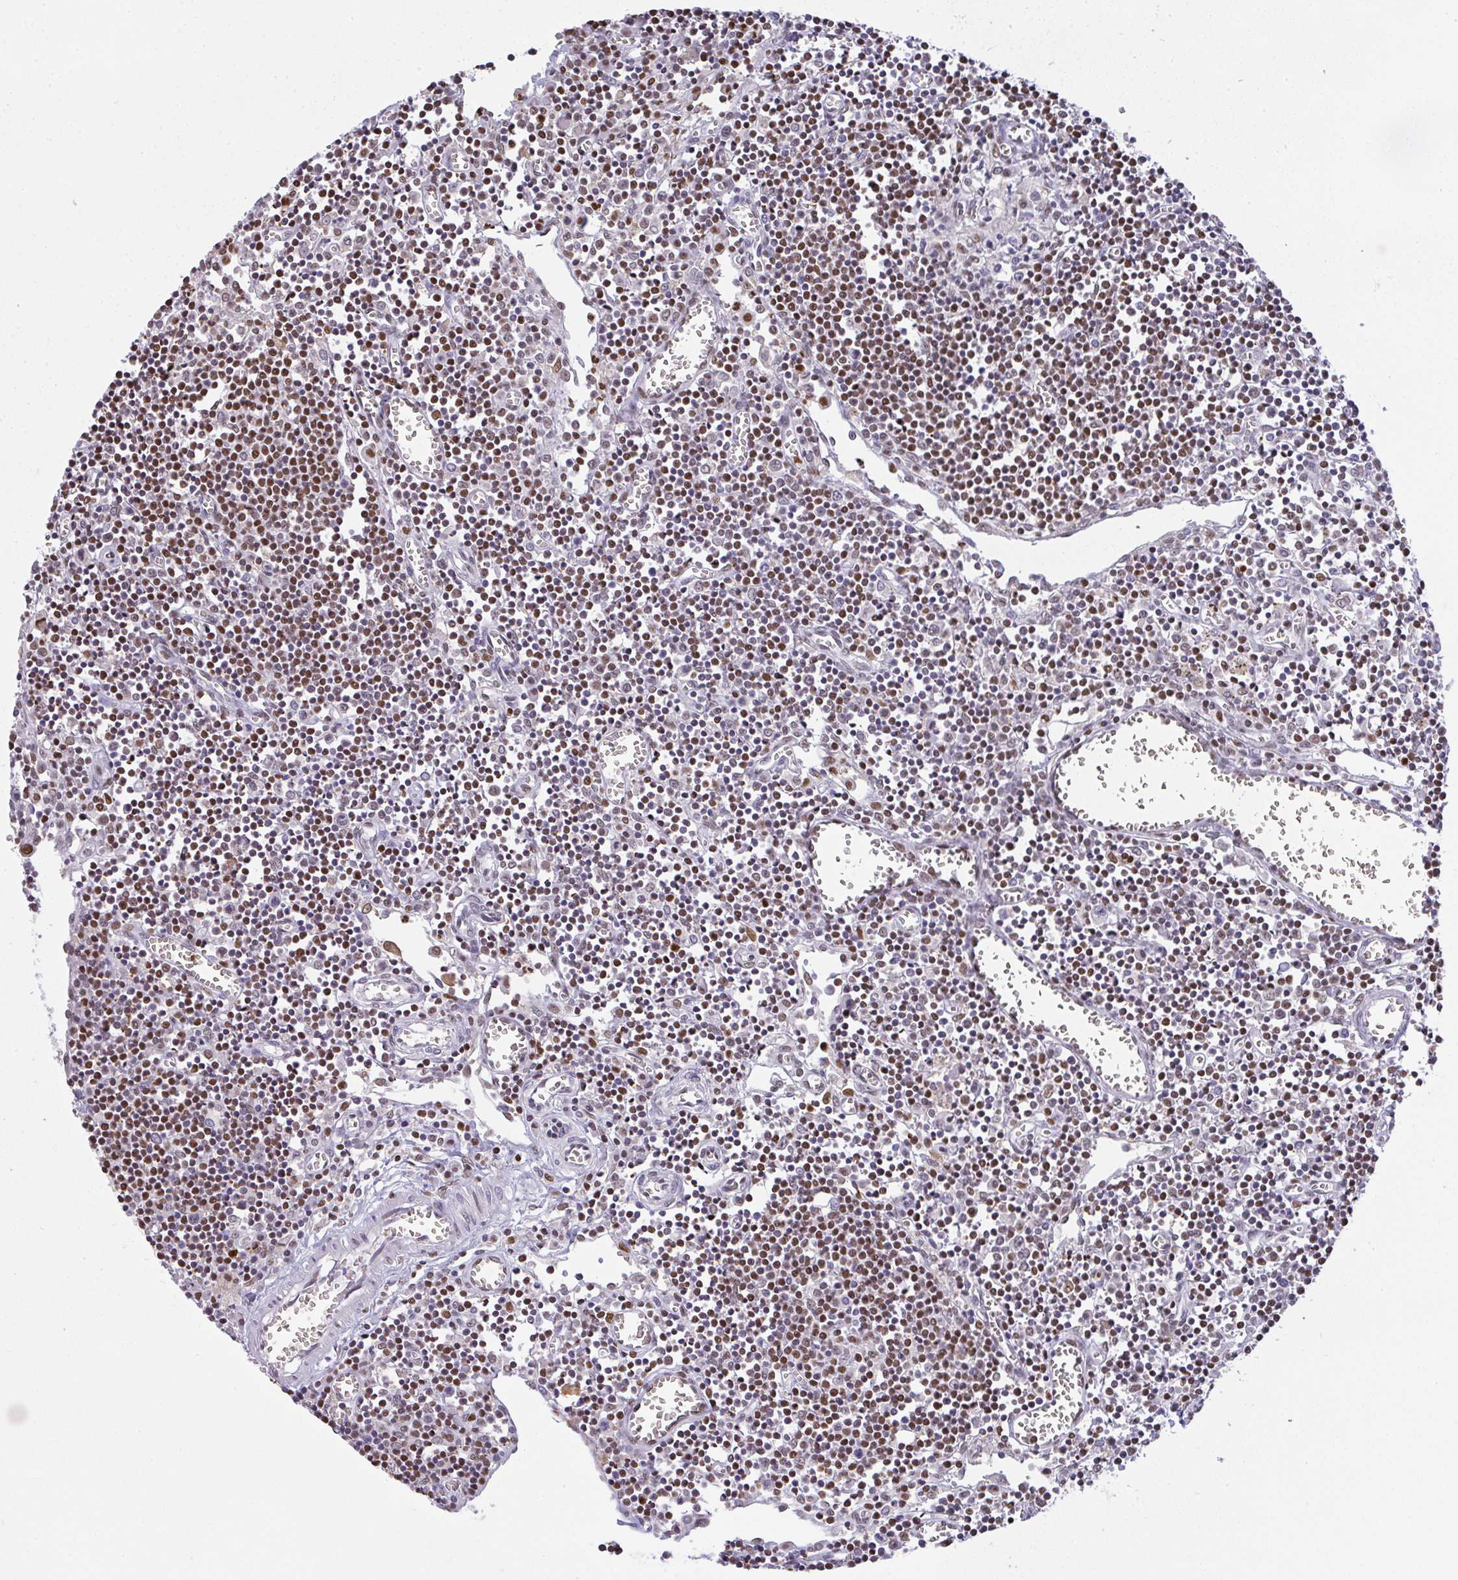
{"staining": {"intensity": "moderate", "quantity": "<25%", "location": "nuclear"}, "tissue": "lymph node", "cell_type": "Germinal center cells", "image_type": "normal", "snomed": [{"axis": "morphology", "description": "Normal tissue, NOS"}, {"axis": "topography", "description": "Lymph node"}], "caption": "Germinal center cells show low levels of moderate nuclear expression in approximately <25% of cells in normal lymph node. Nuclei are stained in blue.", "gene": "BBX", "patient": {"sex": "male", "age": 66}}